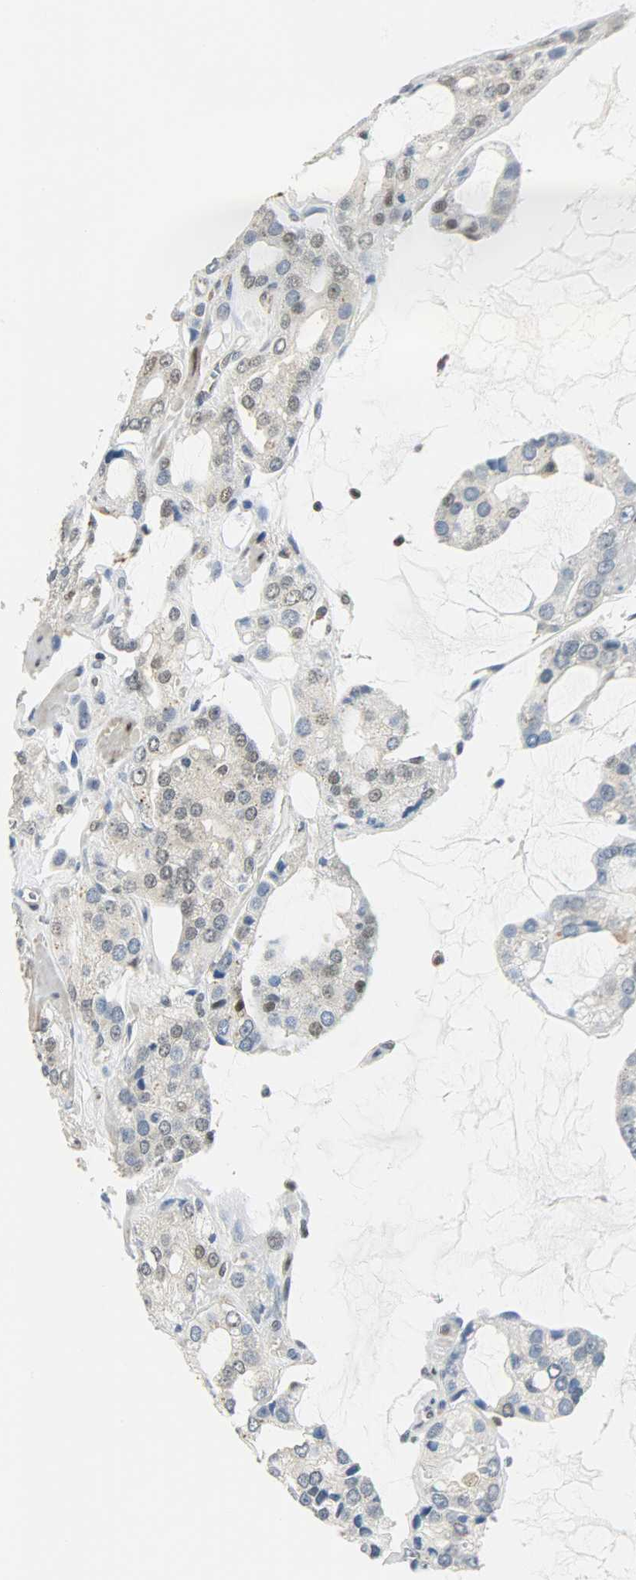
{"staining": {"intensity": "weak", "quantity": "<25%", "location": "nuclear"}, "tissue": "prostate cancer", "cell_type": "Tumor cells", "image_type": "cancer", "snomed": [{"axis": "morphology", "description": "Adenocarcinoma, High grade"}, {"axis": "topography", "description": "Prostate"}], "caption": "Protein analysis of adenocarcinoma (high-grade) (prostate) reveals no significant staining in tumor cells.", "gene": "NPEPL1", "patient": {"sex": "male", "age": 67}}